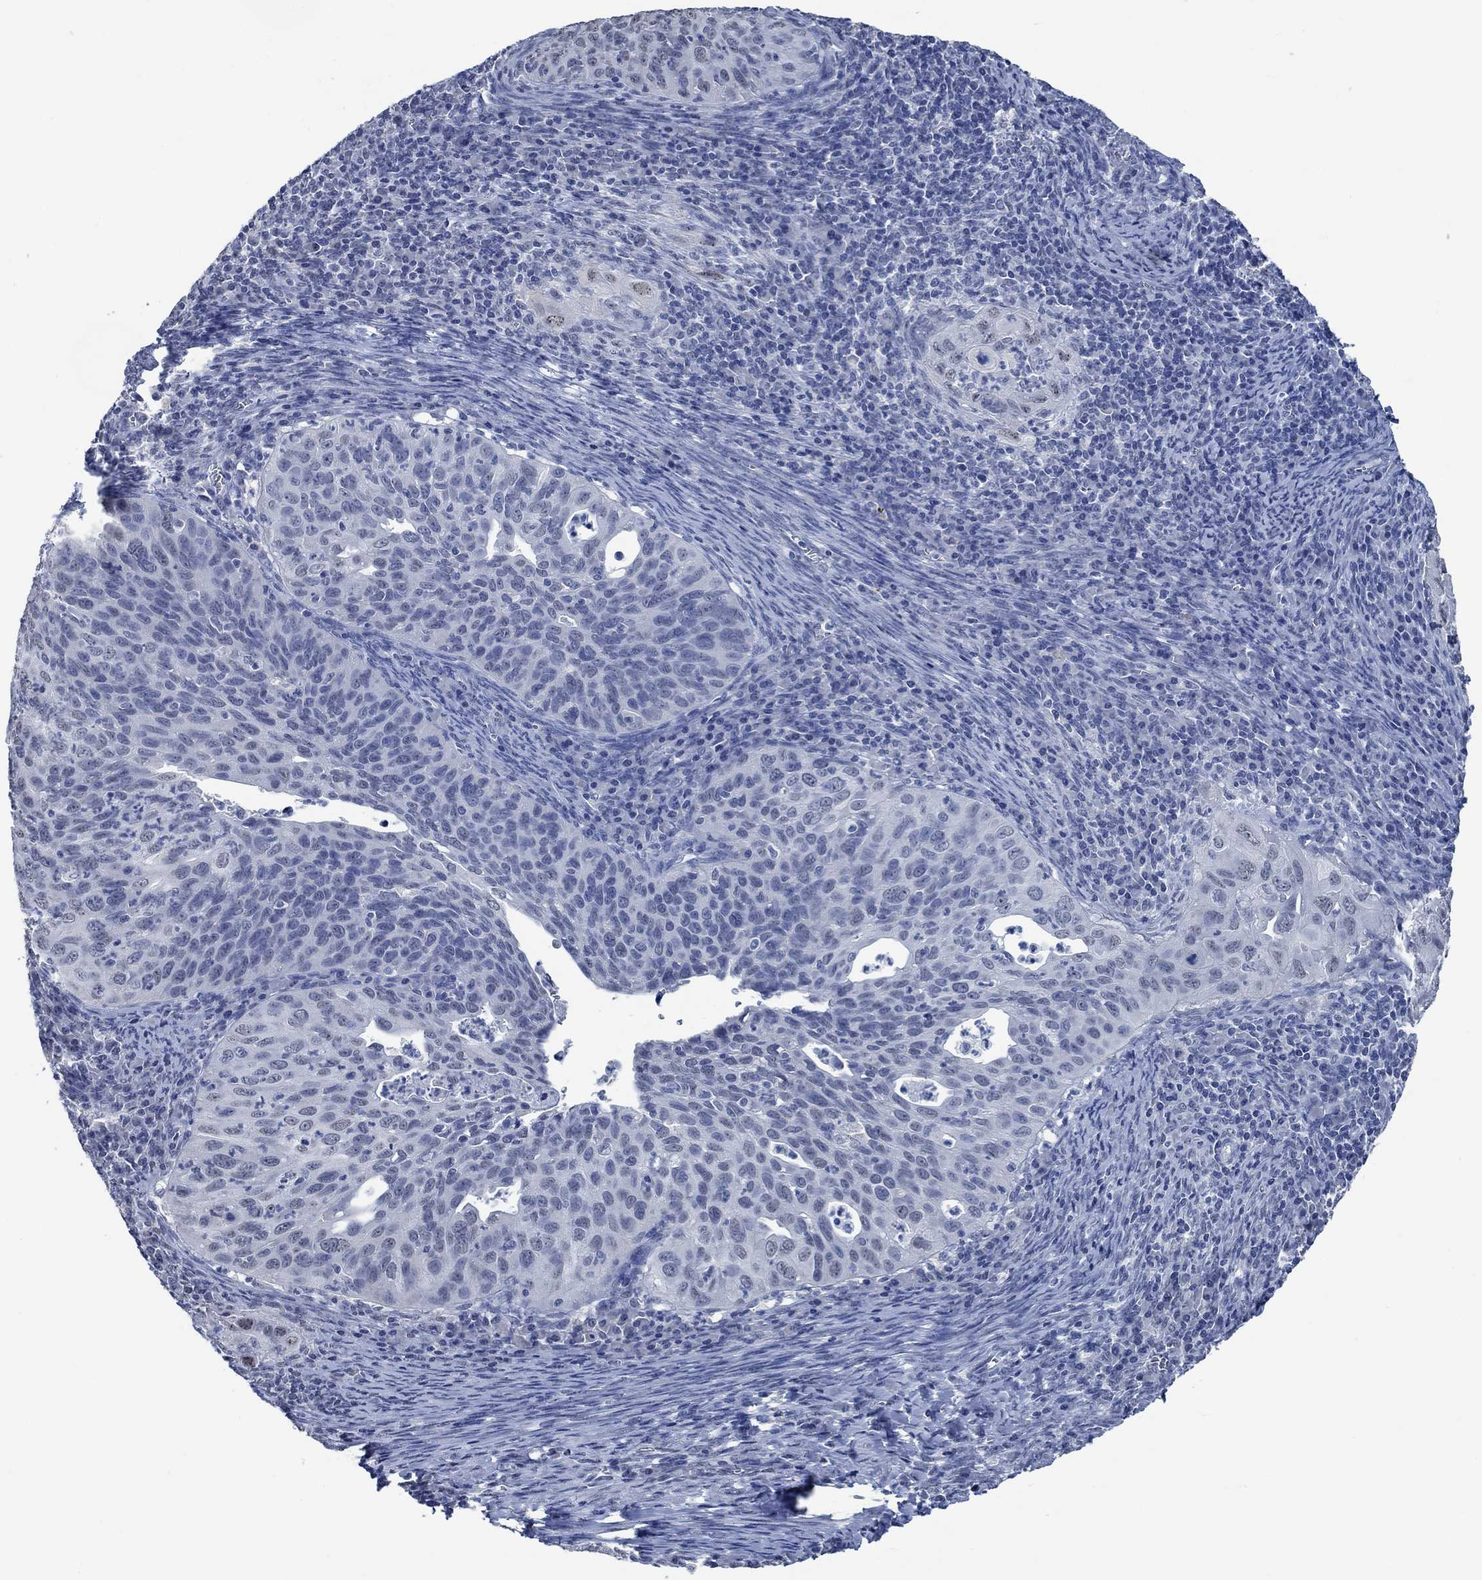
{"staining": {"intensity": "negative", "quantity": "none", "location": "none"}, "tissue": "cervical cancer", "cell_type": "Tumor cells", "image_type": "cancer", "snomed": [{"axis": "morphology", "description": "Squamous cell carcinoma, NOS"}, {"axis": "topography", "description": "Cervix"}], "caption": "The immunohistochemistry (IHC) photomicrograph has no significant positivity in tumor cells of cervical cancer tissue.", "gene": "OBSCN", "patient": {"sex": "female", "age": 26}}